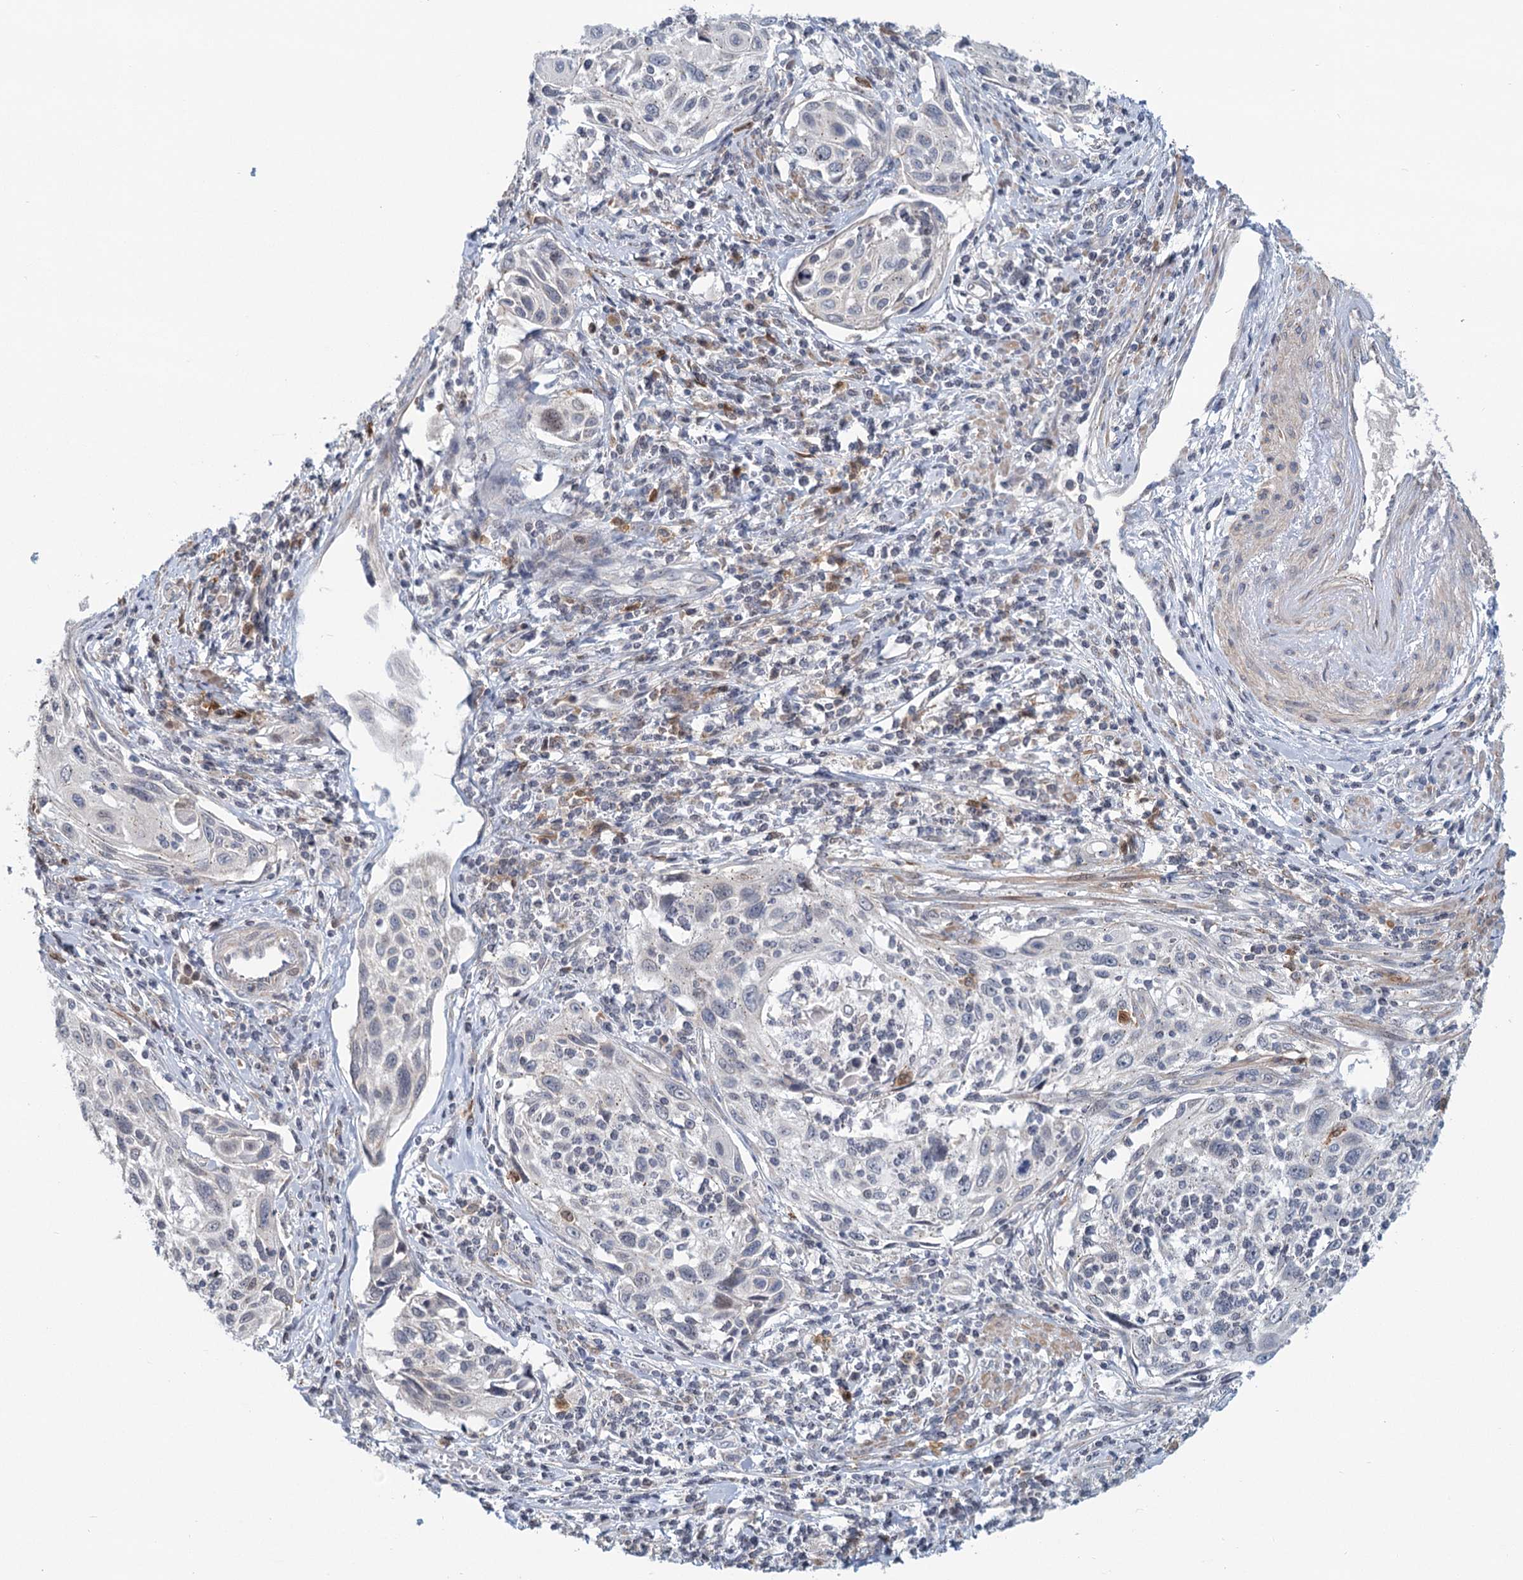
{"staining": {"intensity": "negative", "quantity": "none", "location": "none"}, "tissue": "cervical cancer", "cell_type": "Tumor cells", "image_type": "cancer", "snomed": [{"axis": "morphology", "description": "Squamous cell carcinoma, NOS"}, {"axis": "topography", "description": "Cervix"}], "caption": "IHC micrograph of neoplastic tissue: human squamous cell carcinoma (cervical) stained with DAB reveals no significant protein positivity in tumor cells.", "gene": "STAP1", "patient": {"sex": "female", "age": 70}}